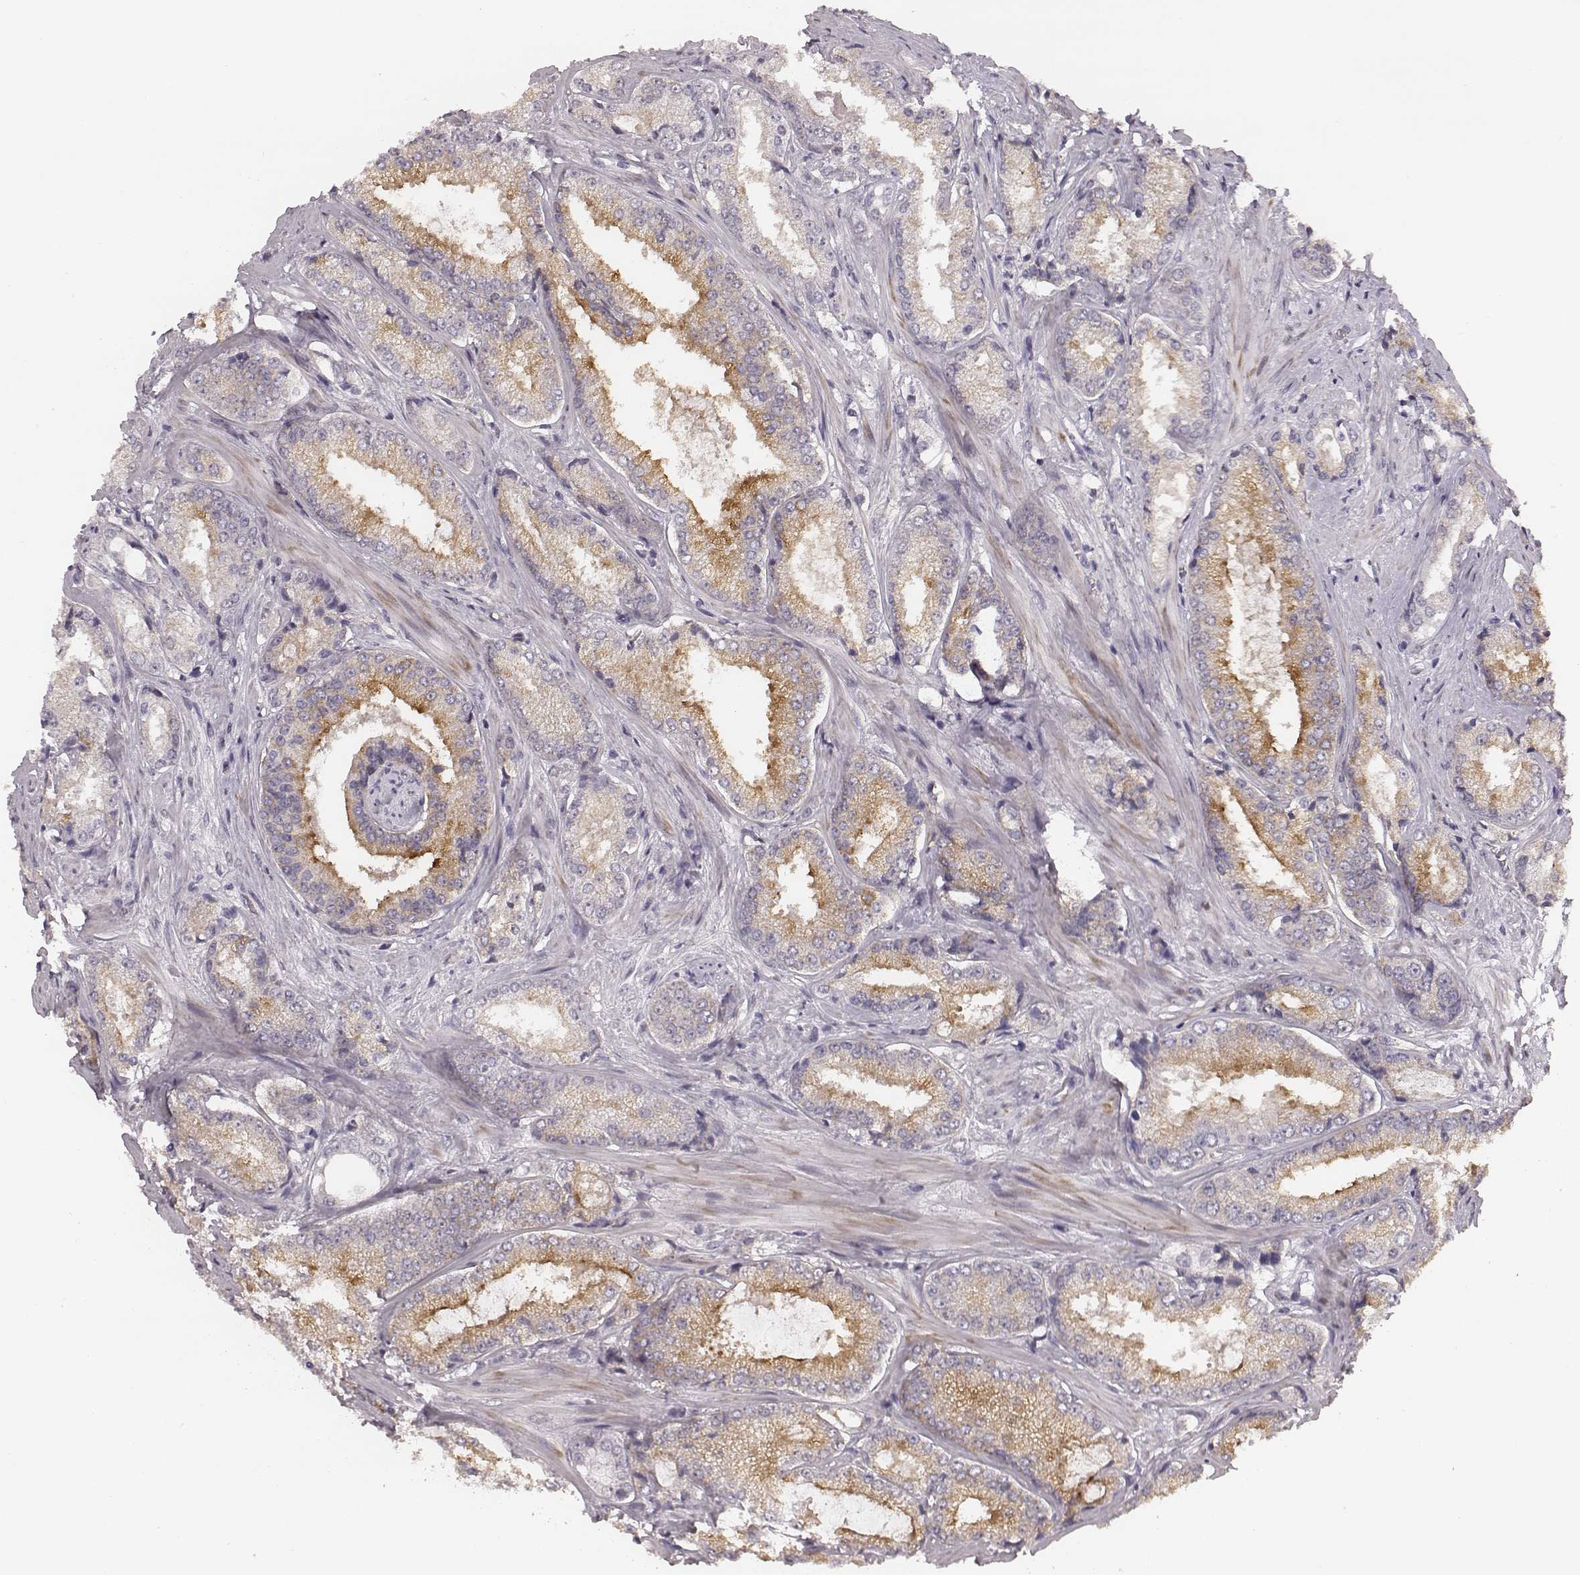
{"staining": {"intensity": "negative", "quantity": "none", "location": "none"}, "tissue": "prostate cancer", "cell_type": "Tumor cells", "image_type": "cancer", "snomed": [{"axis": "morphology", "description": "Adenocarcinoma, Low grade"}, {"axis": "topography", "description": "Prostate"}], "caption": "Immunohistochemistry (IHC) of human prostate cancer exhibits no expression in tumor cells.", "gene": "SLC7A4", "patient": {"sex": "male", "age": 56}}